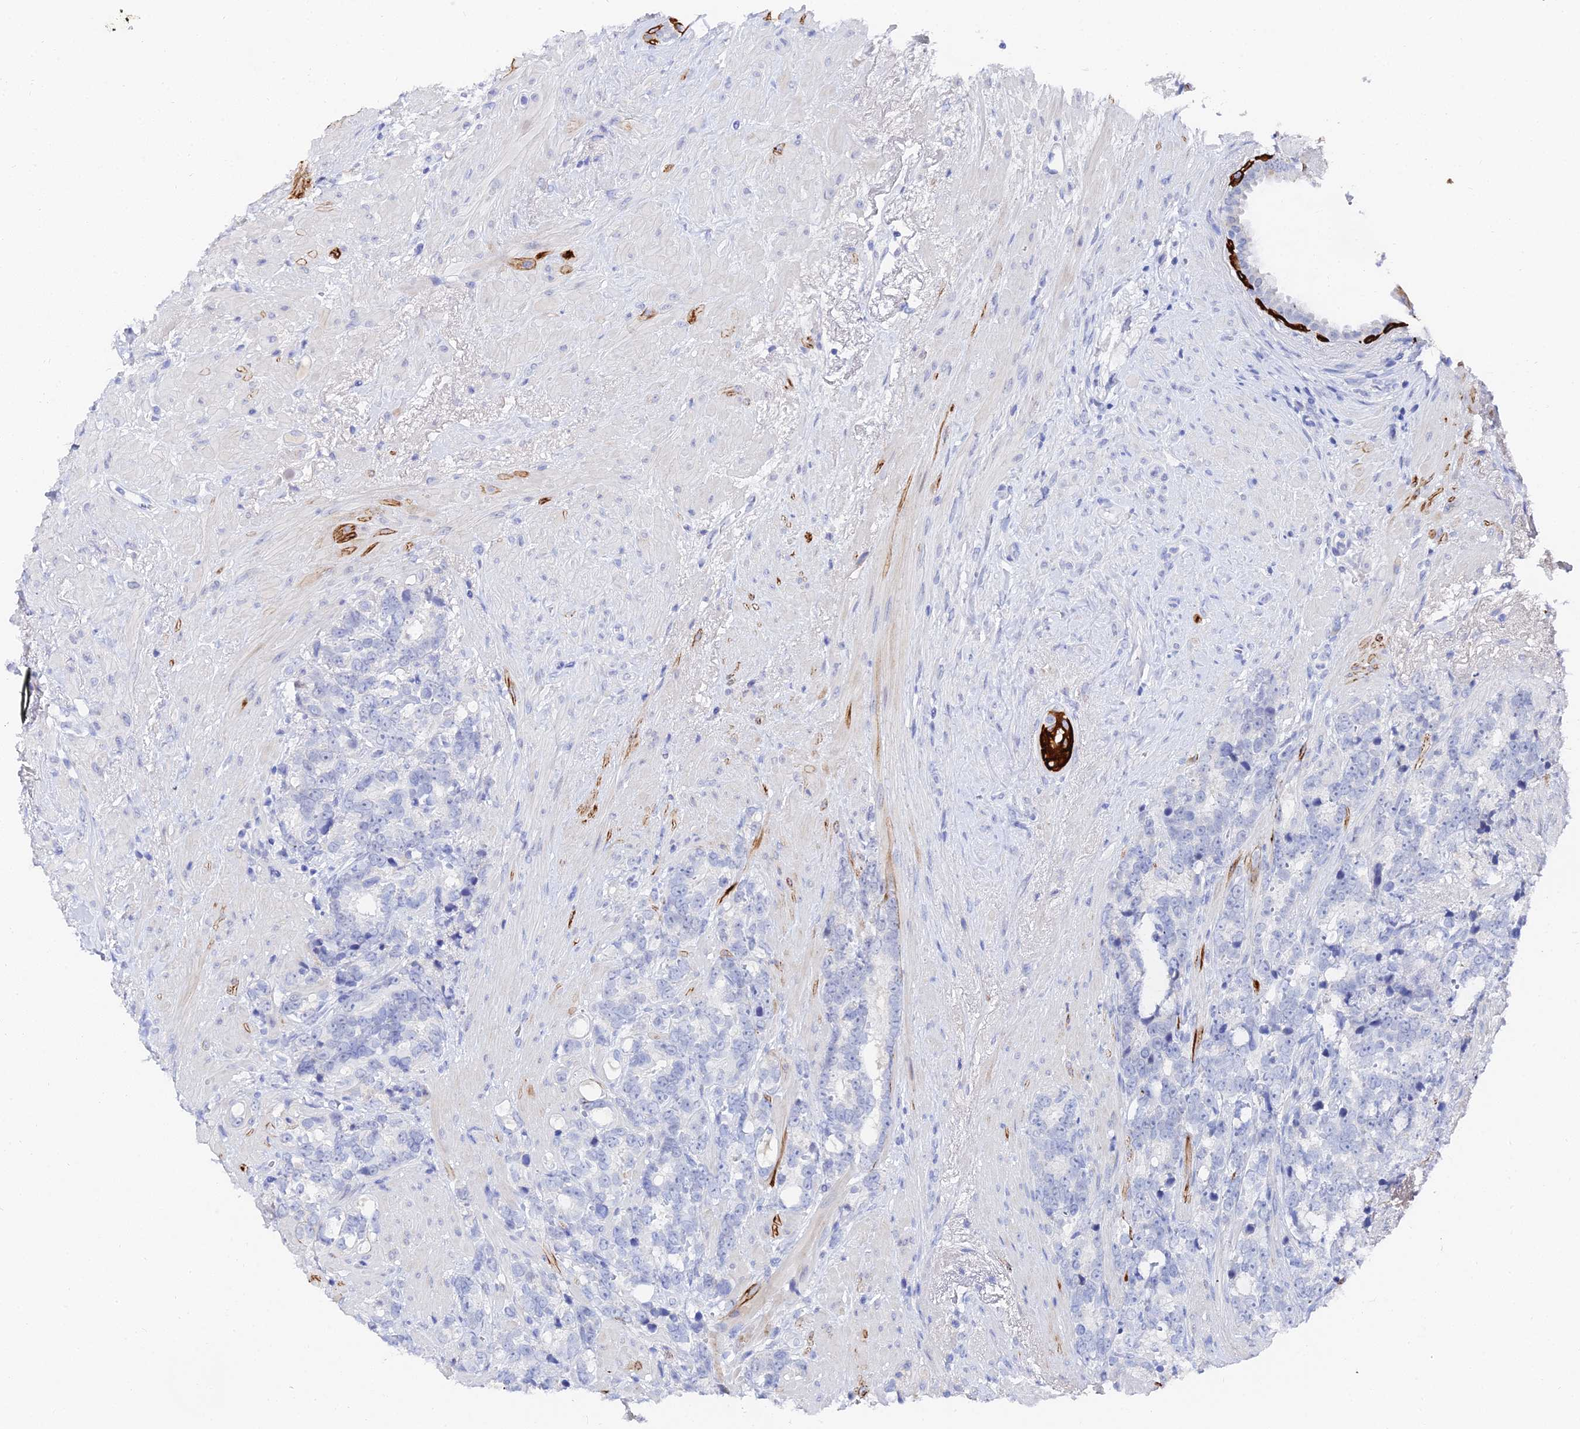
{"staining": {"intensity": "negative", "quantity": "none", "location": "none"}, "tissue": "prostate cancer", "cell_type": "Tumor cells", "image_type": "cancer", "snomed": [{"axis": "morphology", "description": "Adenocarcinoma, High grade"}, {"axis": "topography", "description": "Prostate"}], "caption": "Immunohistochemistry micrograph of human adenocarcinoma (high-grade) (prostate) stained for a protein (brown), which reveals no expression in tumor cells.", "gene": "KRT17", "patient": {"sex": "male", "age": 74}}